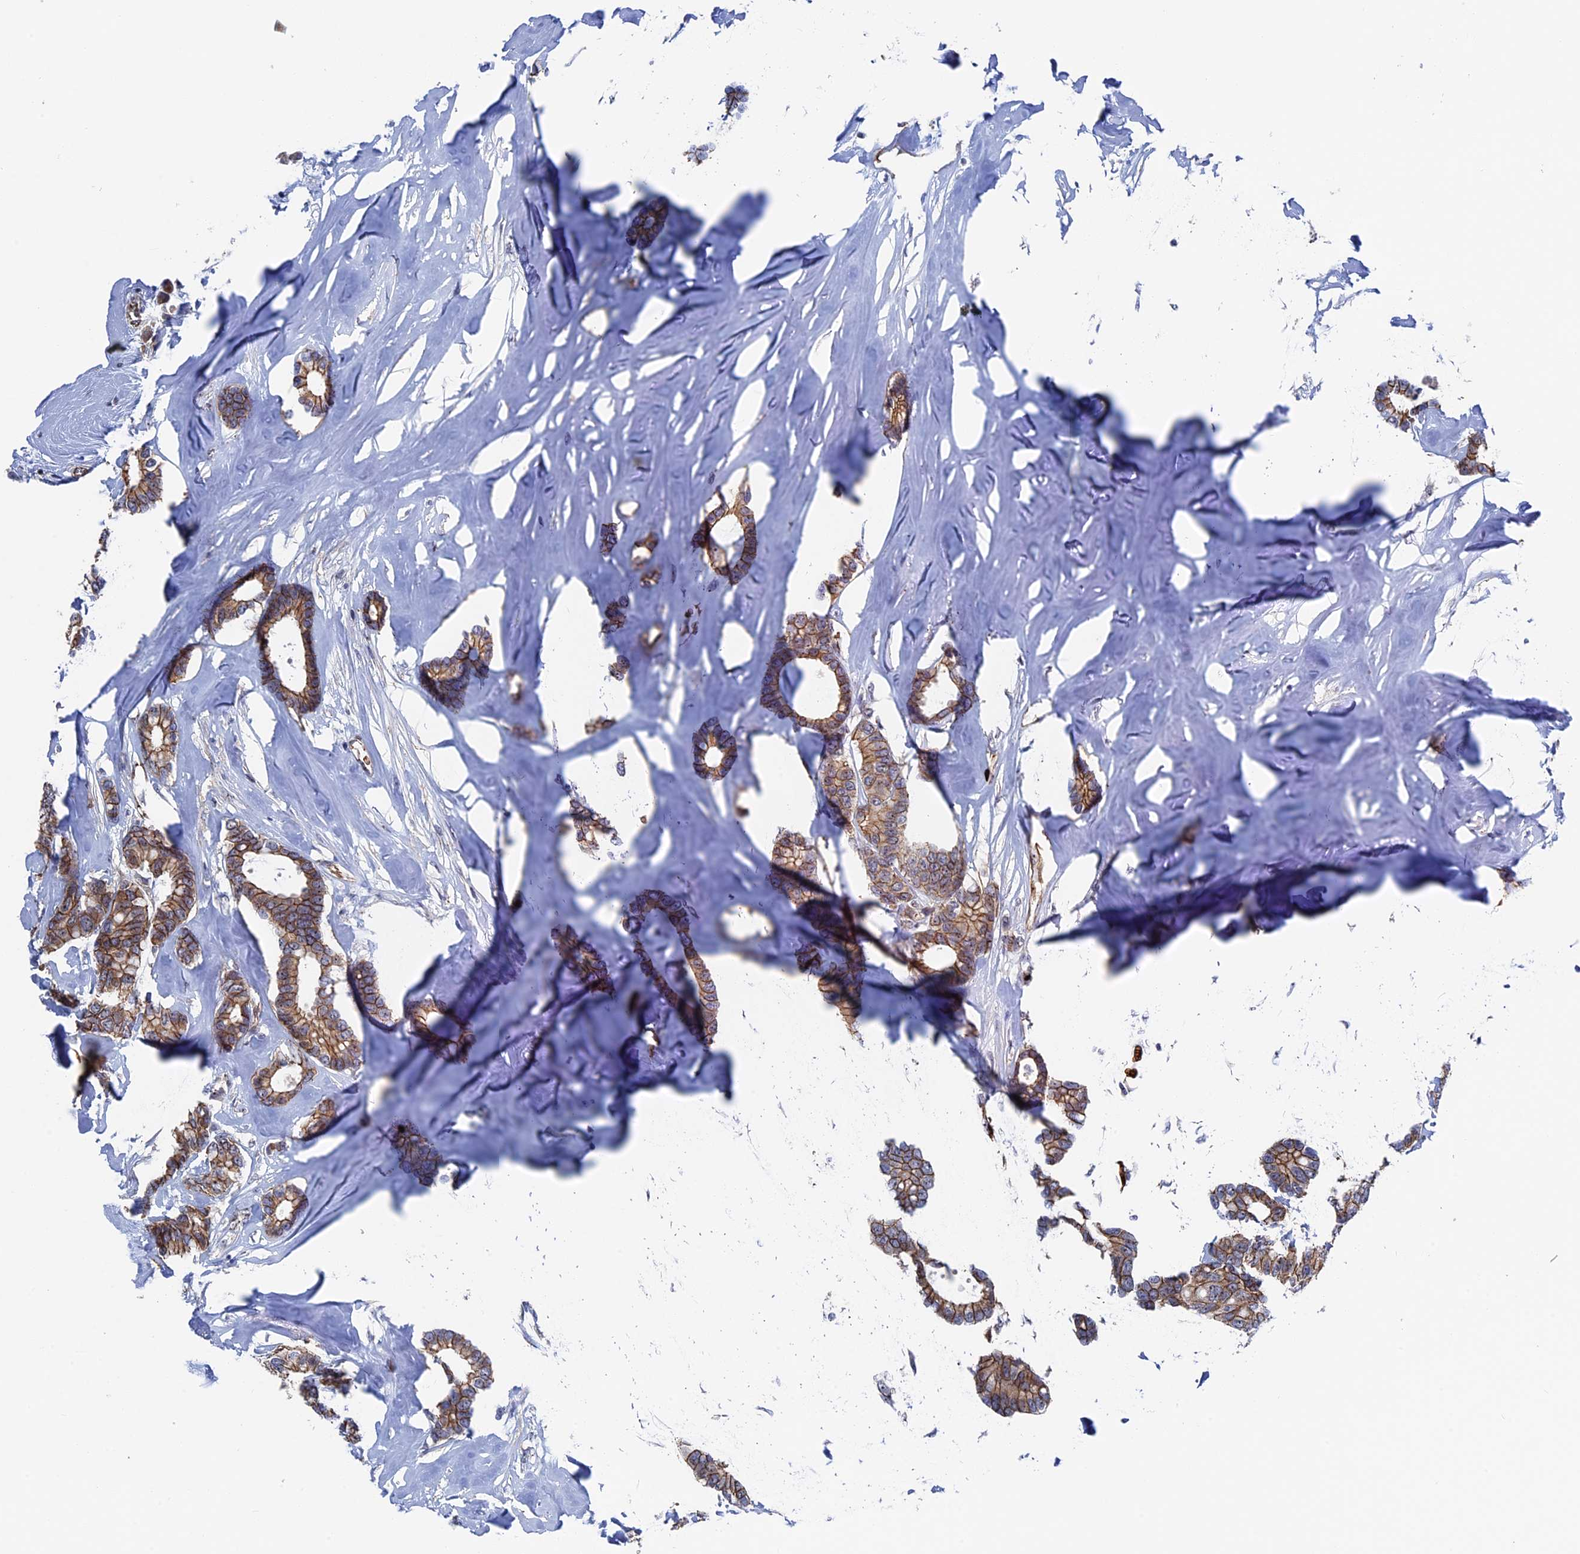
{"staining": {"intensity": "moderate", "quantity": ">75%", "location": "cytoplasmic/membranous"}, "tissue": "breast cancer", "cell_type": "Tumor cells", "image_type": "cancer", "snomed": [{"axis": "morphology", "description": "Duct carcinoma"}, {"axis": "topography", "description": "Breast"}], "caption": "Immunohistochemistry (IHC) image of neoplastic tissue: intraductal carcinoma (breast) stained using immunohistochemistry displays medium levels of moderate protein expression localized specifically in the cytoplasmic/membranous of tumor cells, appearing as a cytoplasmic/membranous brown color.", "gene": "EXOSC9", "patient": {"sex": "female", "age": 87}}